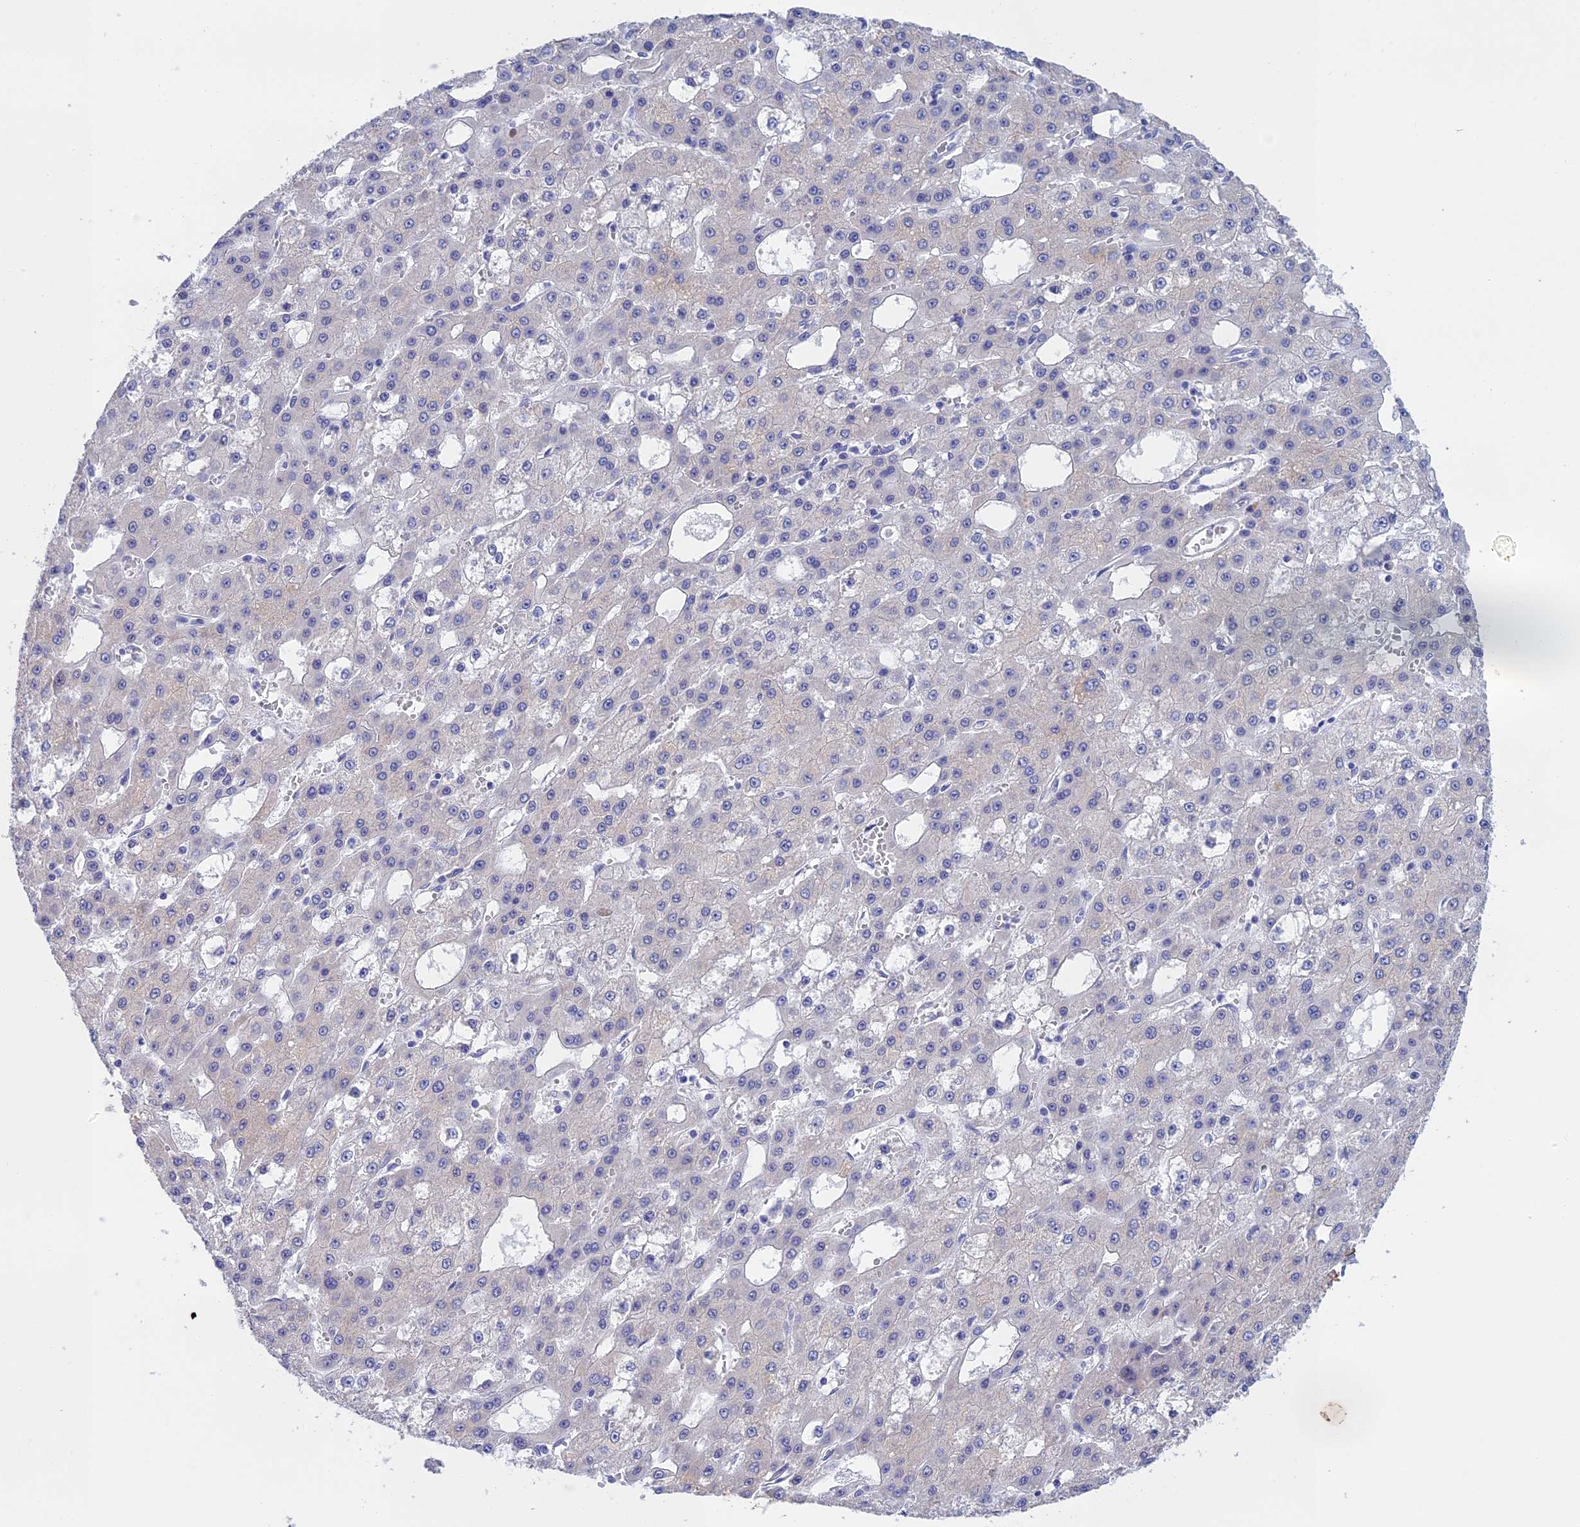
{"staining": {"intensity": "negative", "quantity": "none", "location": "none"}, "tissue": "liver cancer", "cell_type": "Tumor cells", "image_type": "cancer", "snomed": [{"axis": "morphology", "description": "Carcinoma, Hepatocellular, NOS"}, {"axis": "topography", "description": "Liver"}], "caption": "There is no significant expression in tumor cells of liver cancer (hepatocellular carcinoma). (DAB (3,3'-diaminobenzidine) IHC, high magnification).", "gene": "BTBD19", "patient": {"sex": "male", "age": 47}}